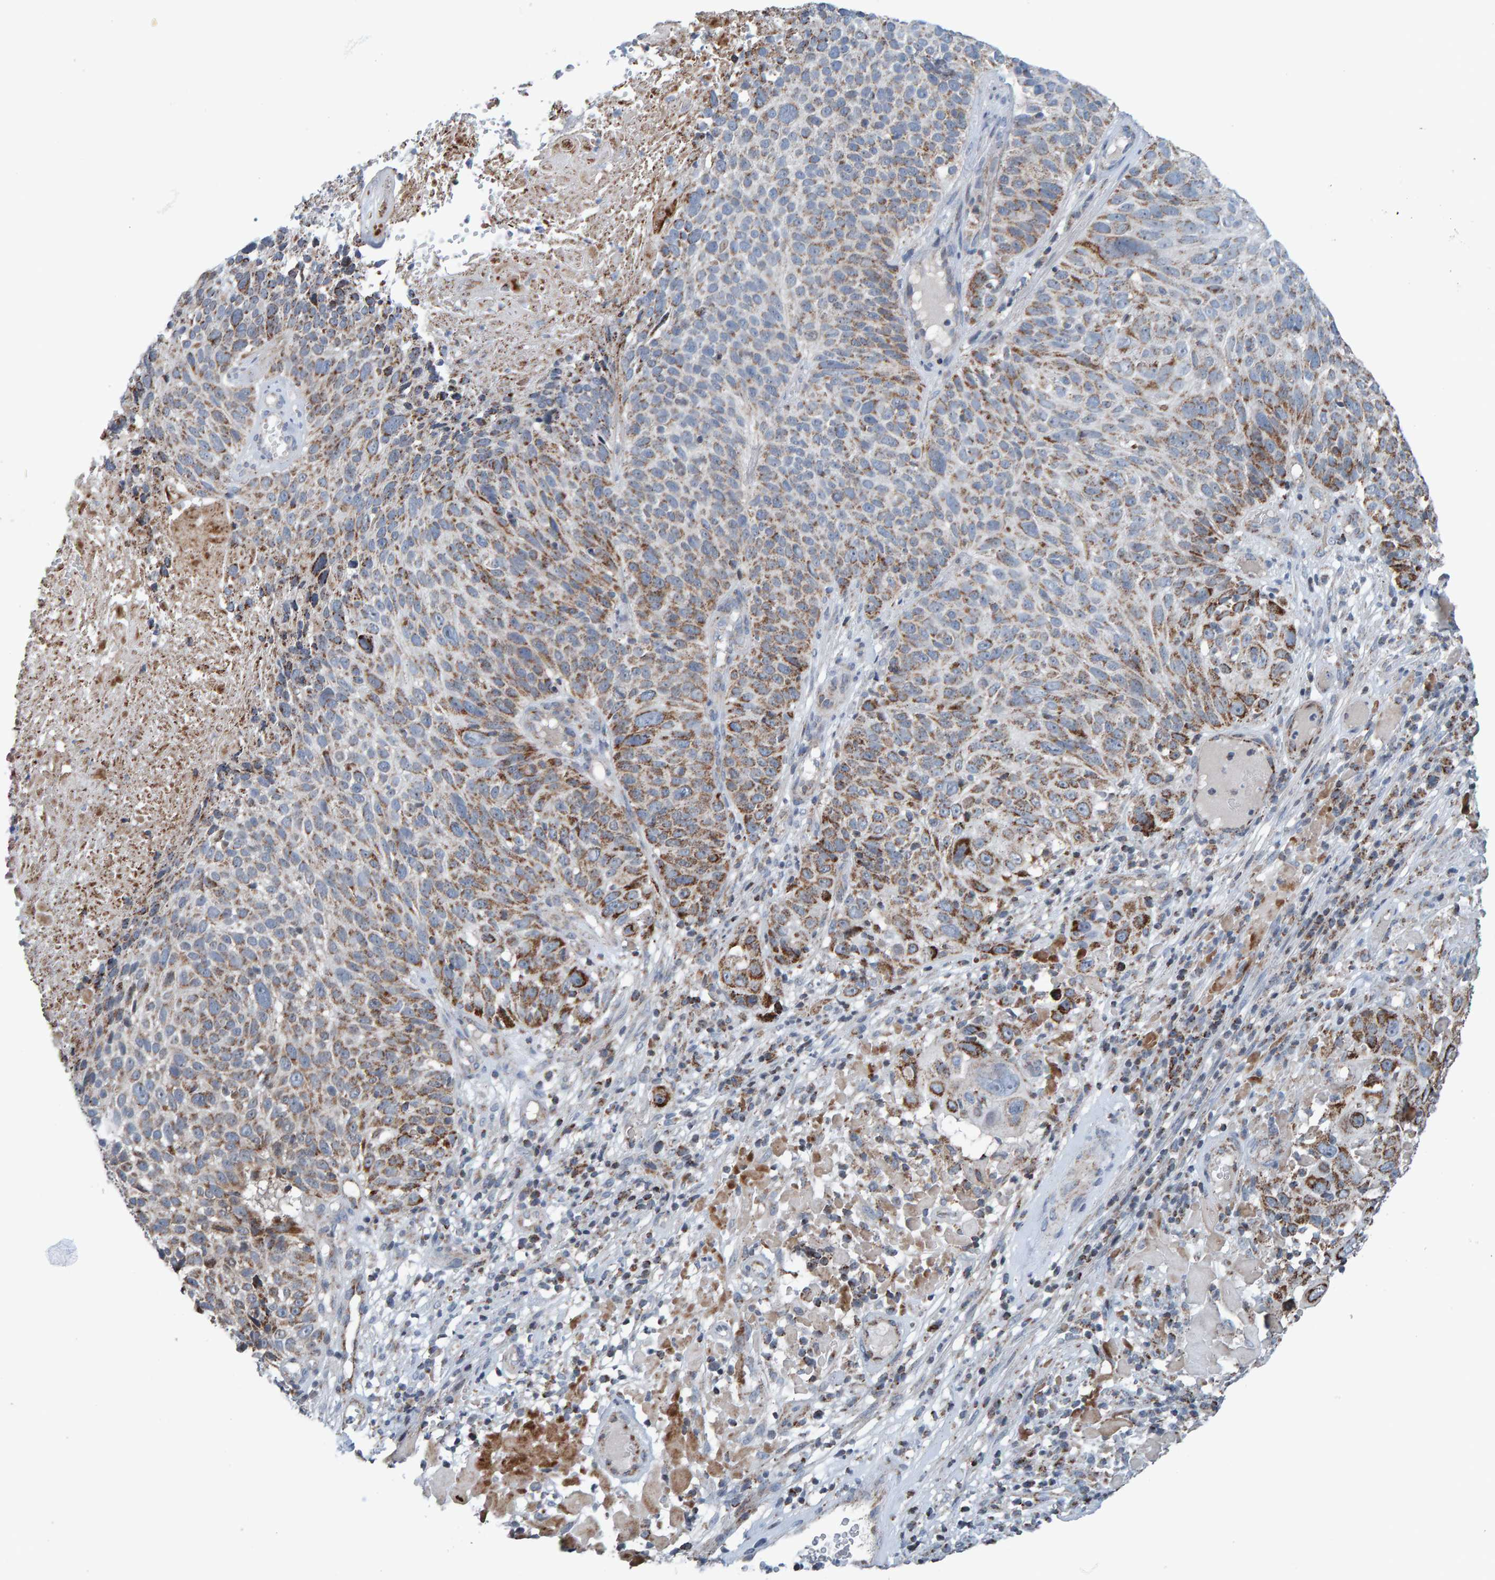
{"staining": {"intensity": "moderate", "quantity": ">75%", "location": "cytoplasmic/membranous"}, "tissue": "cervical cancer", "cell_type": "Tumor cells", "image_type": "cancer", "snomed": [{"axis": "morphology", "description": "Squamous cell carcinoma, NOS"}, {"axis": "topography", "description": "Cervix"}], "caption": "A brown stain labels moderate cytoplasmic/membranous positivity of a protein in human cervical squamous cell carcinoma tumor cells. The protein is shown in brown color, while the nuclei are stained blue.", "gene": "ZNF48", "patient": {"sex": "female", "age": 74}}